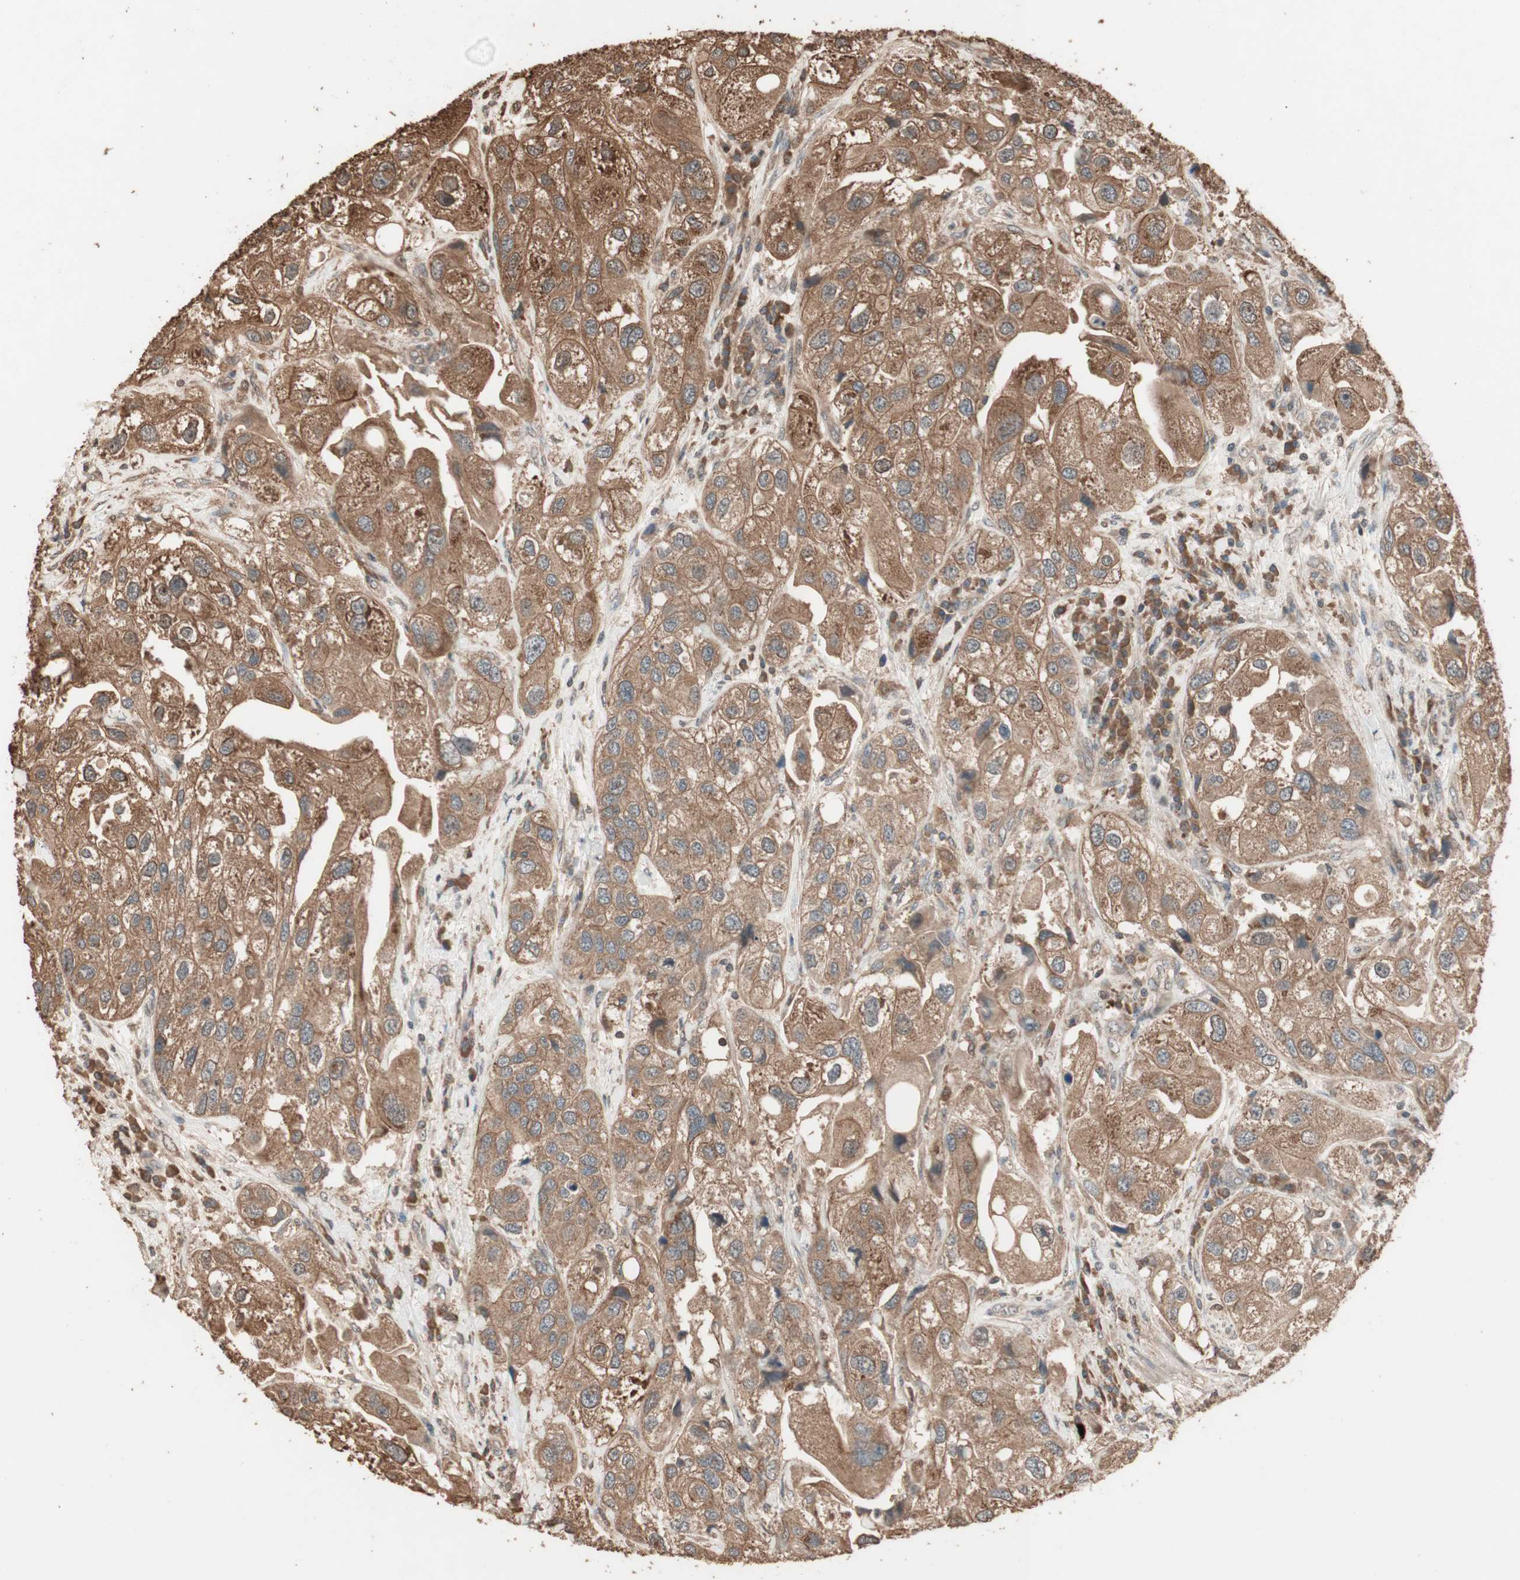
{"staining": {"intensity": "strong", "quantity": ">75%", "location": "cytoplasmic/membranous"}, "tissue": "urothelial cancer", "cell_type": "Tumor cells", "image_type": "cancer", "snomed": [{"axis": "morphology", "description": "Urothelial carcinoma, High grade"}, {"axis": "topography", "description": "Urinary bladder"}], "caption": "This histopathology image exhibits urothelial cancer stained with immunohistochemistry (IHC) to label a protein in brown. The cytoplasmic/membranous of tumor cells show strong positivity for the protein. Nuclei are counter-stained blue.", "gene": "USP20", "patient": {"sex": "female", "age": 64}}